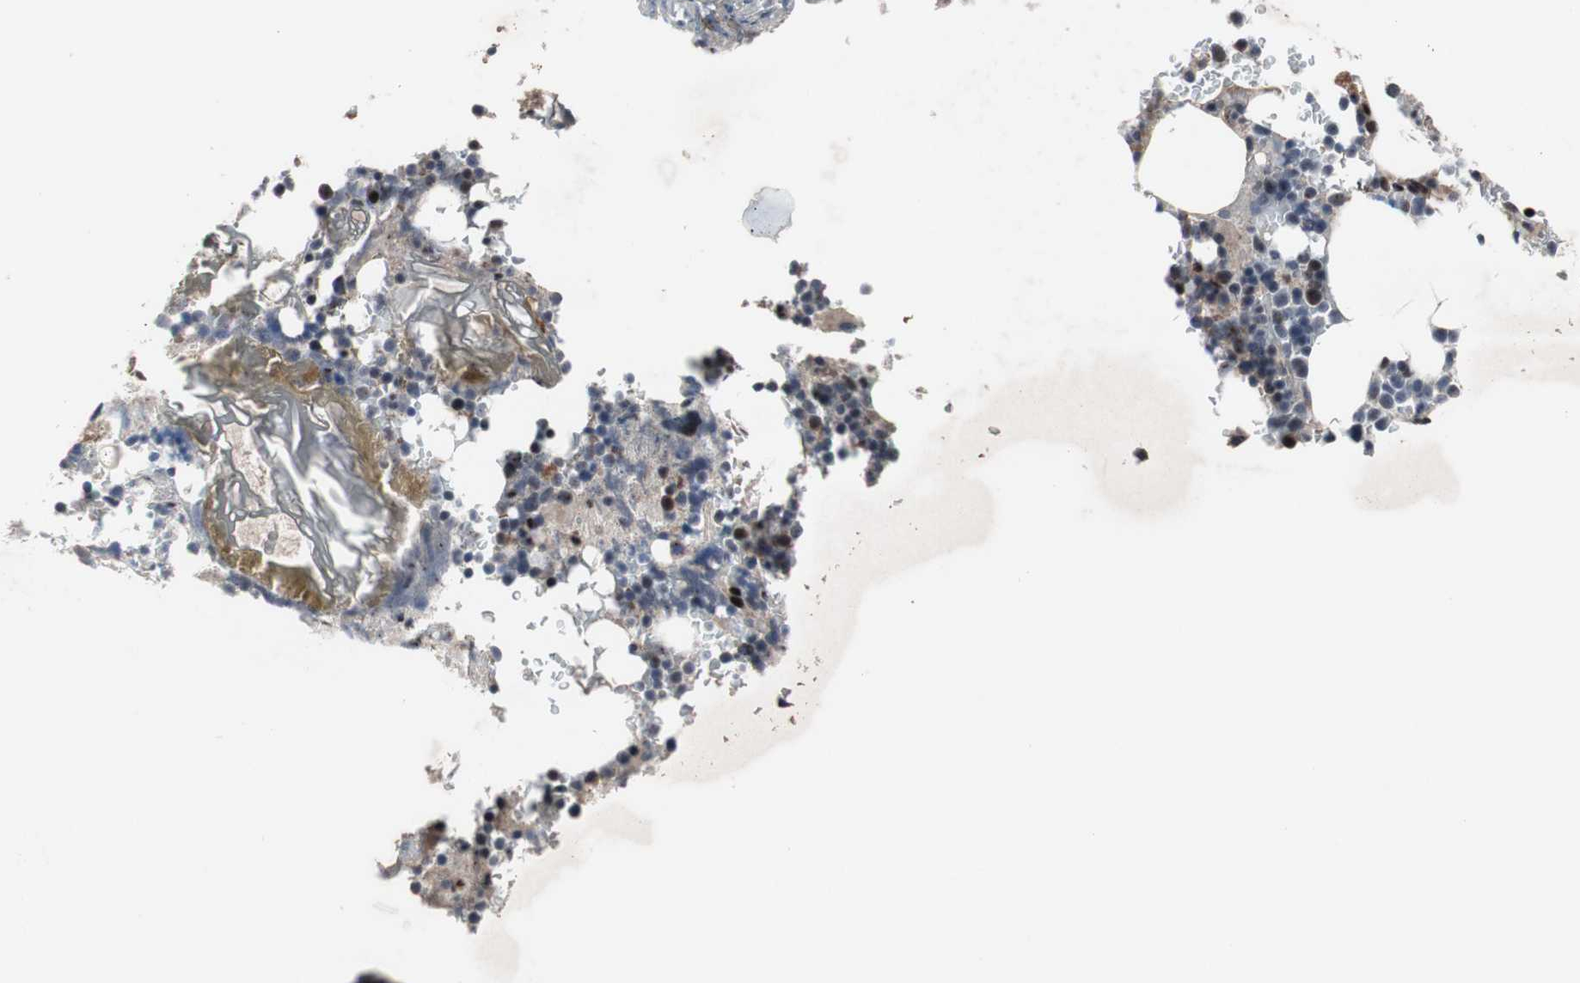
{"staining": {"intensity": "moderate", "quantity": "<25%", "location": "nuclear"}, "tissue": "bone marrow", "cell_type": "Hematopoietic cells", "image_type": "normal", "snomed": [{"axis": "morphology", "description": "Normal tissue, NOS"}, {"axis": "topography", "description": "Bone marrow"}], "caption": "A low amount of moderate nuclear positivity is identified in about <25% of hematopoietic cells in normal bone marrow. (brown staining indicates protein expression, while blue staining denotes nuclei).", "gene": "PINX1", "patient": {"sex": "female", "age": 73}}